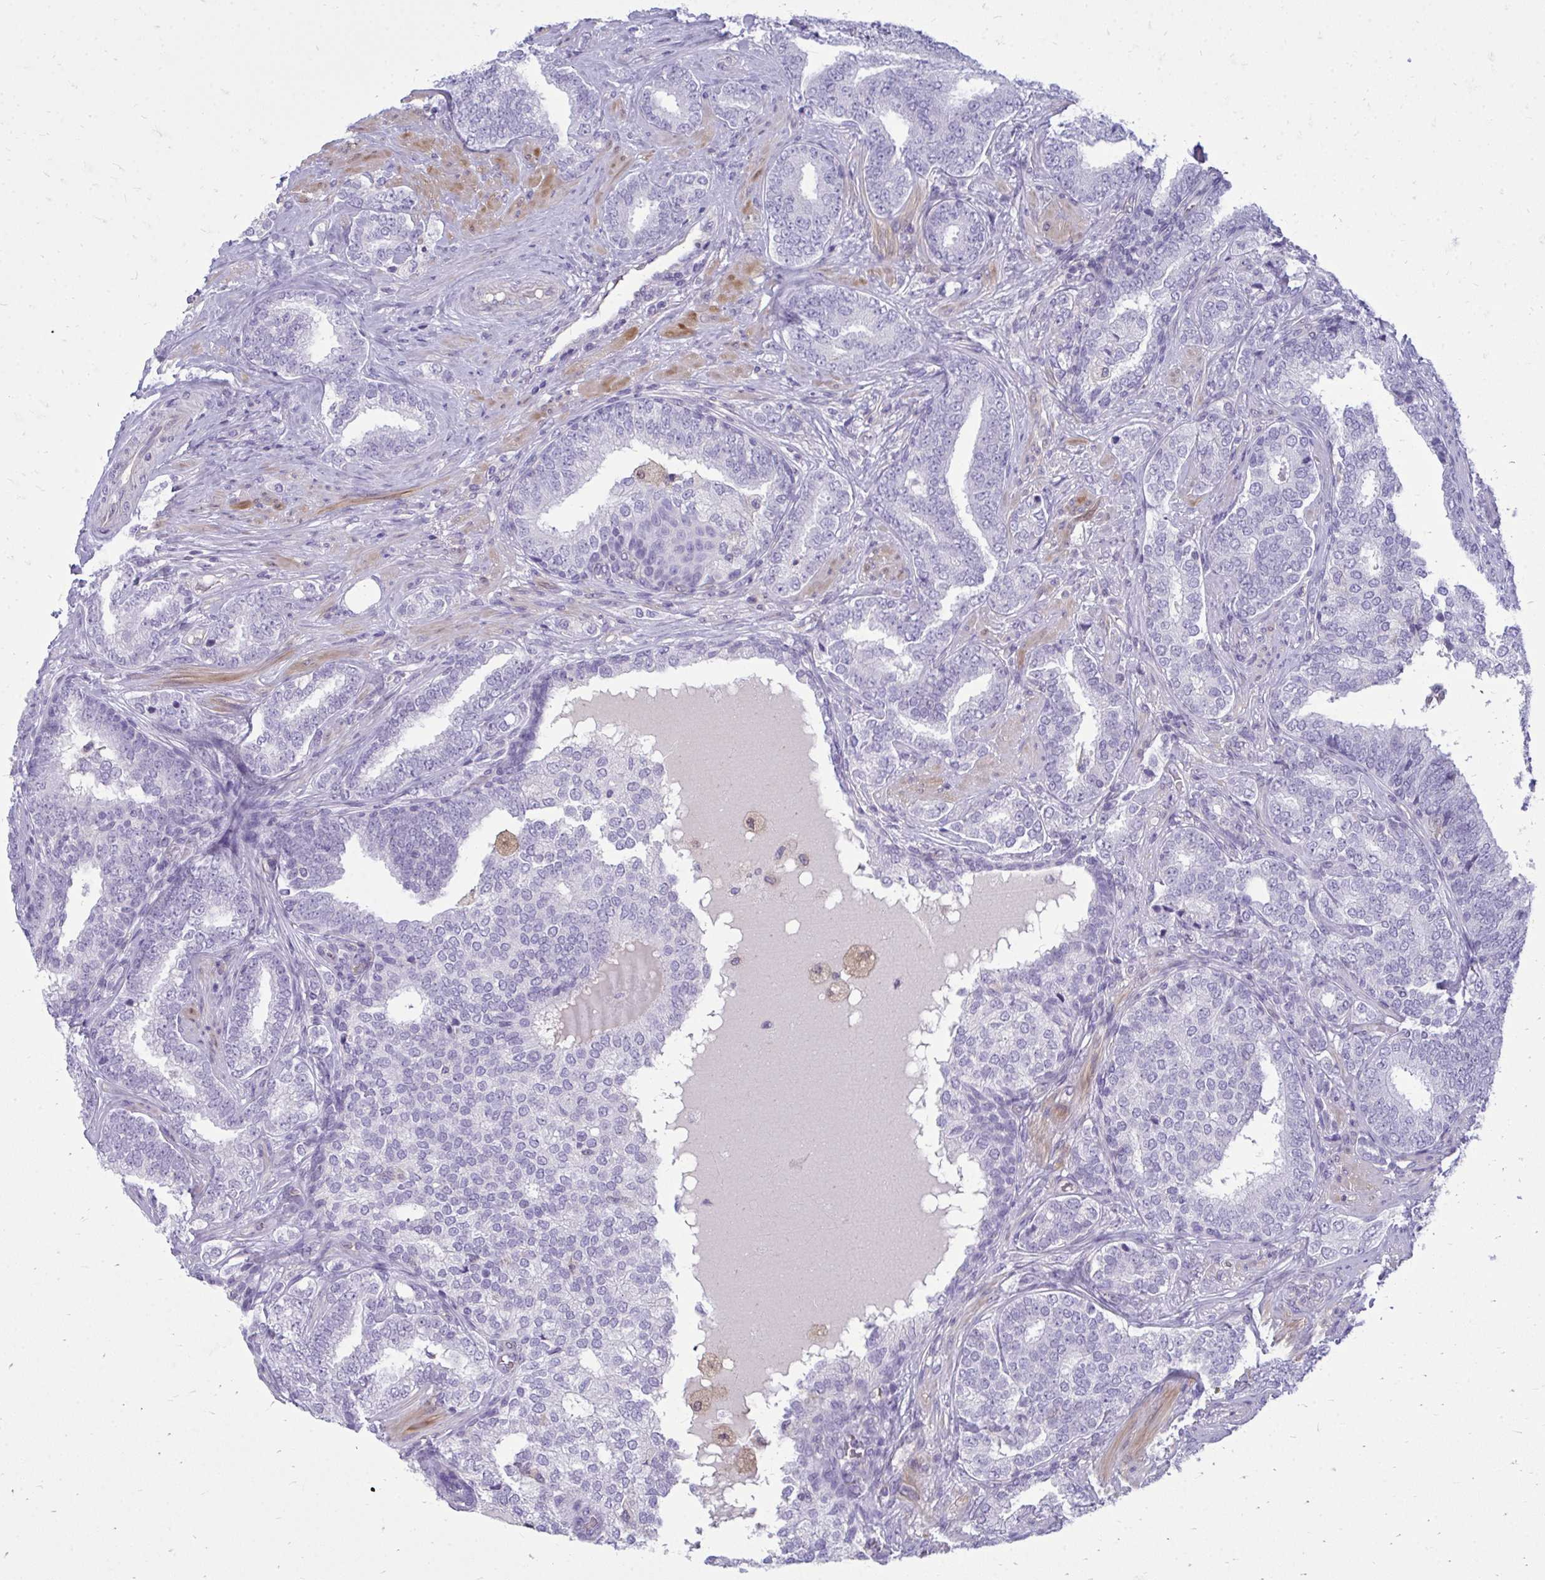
{"staining": {"intensity": "negative", "quantity": "none", "location": "none"}, "tissue": "prostate cancer", "cell_type": "Tumor cells", "image_type": "cancer", "snomed": [{"axis": "morphology", "description": "Adenocarcinoma, High grade"}, {"axis": "topography", "description": "Prostate"}], "caption": "The immunohistochemistry photomicrograph has no significant staining in tumor cells of adenocarcinoma (high-grade) (prostate) tissue.", "gene": "FABP3", "patient": {"sex": "male", "age": 72}}